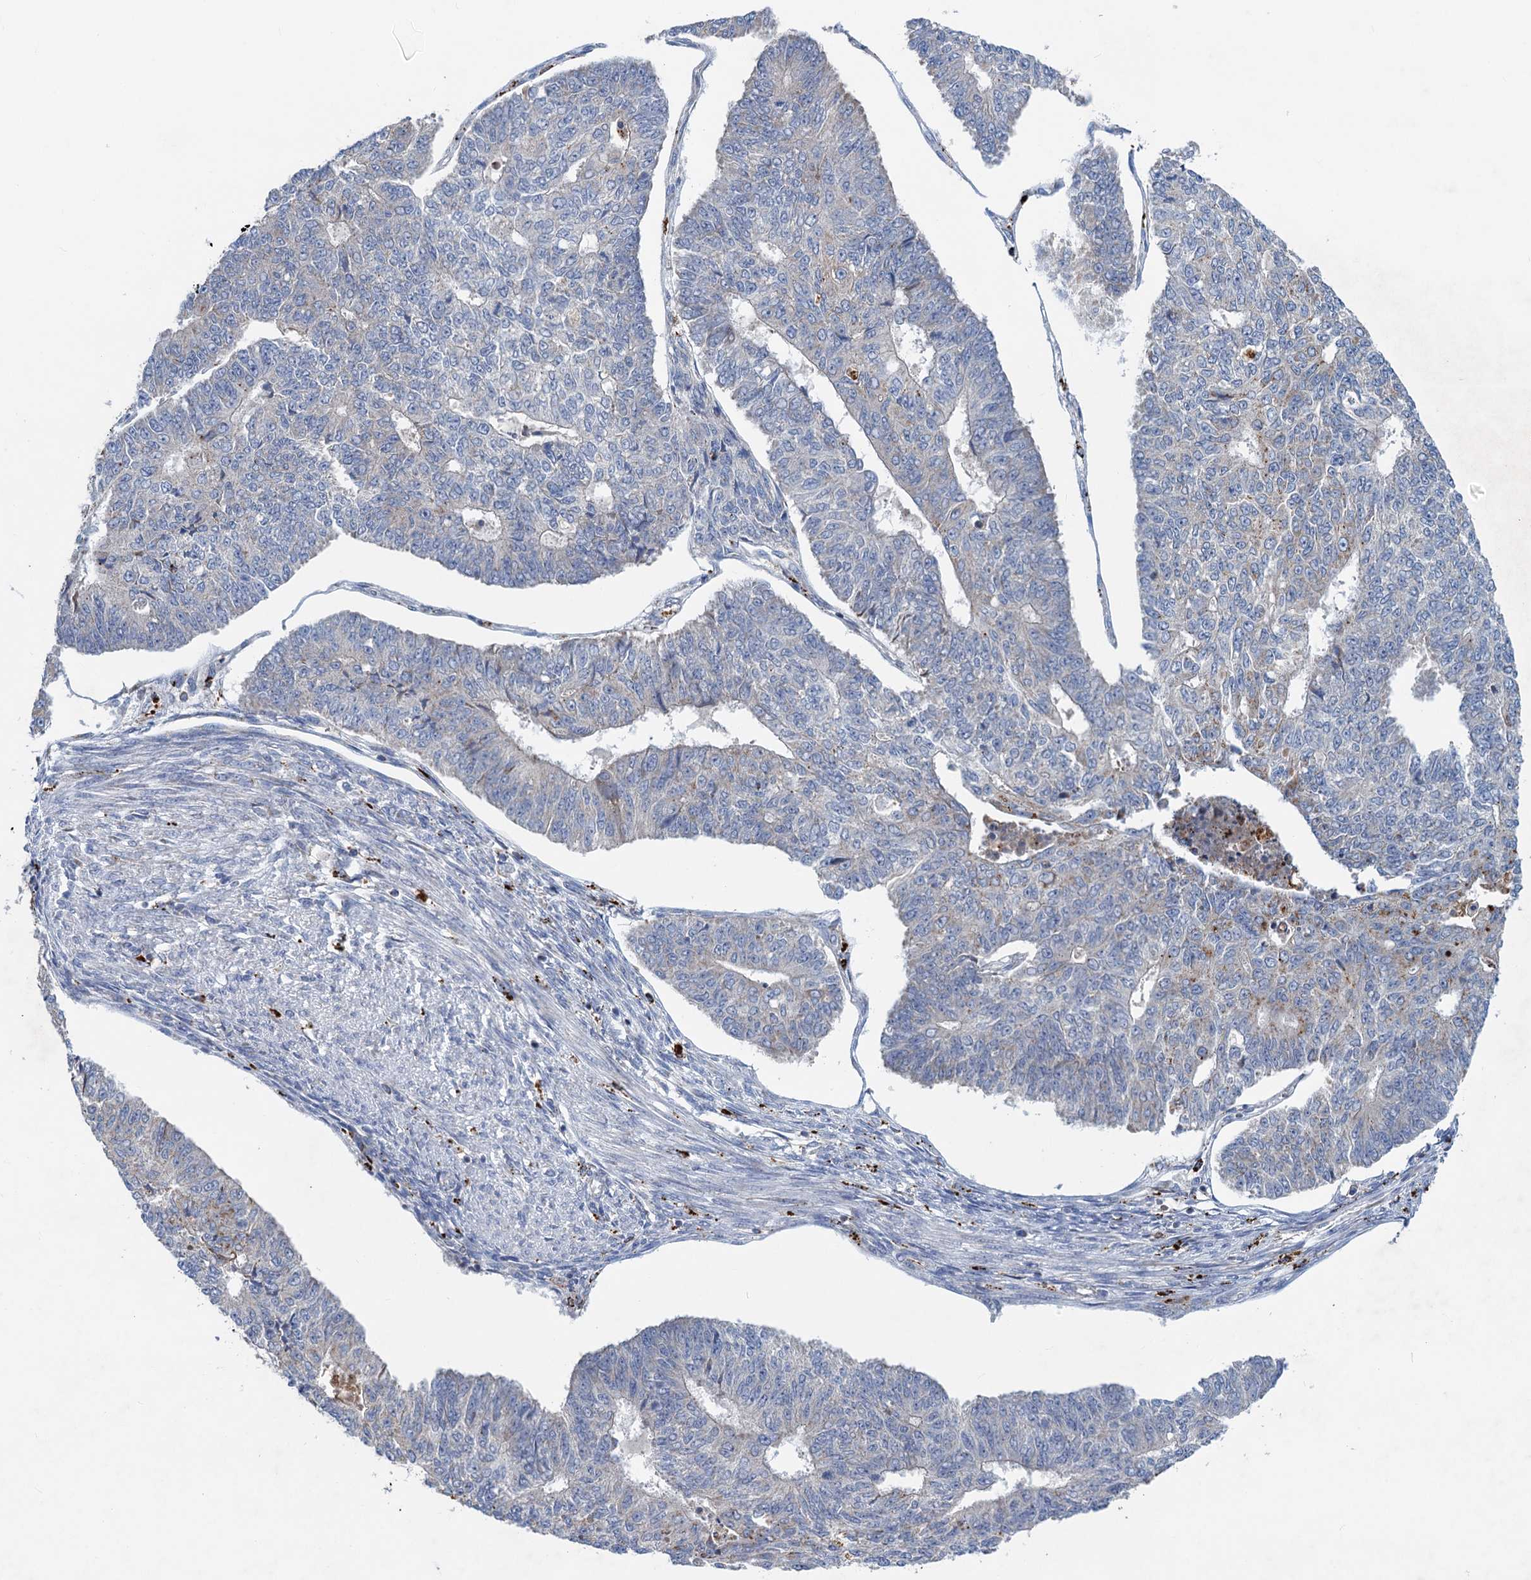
{"staining": {"intensity": "negative", "quantity": "none", "location": "none"}, "tissue": "endometrial cancer", "cell_type": "Tumor cells", "image_type": "cancer", "snomed": [{"axis": "morphology", "description": "Adenocarcinoma, NOS"}, {"axis": "topography", "description": "Endometrium"}], "caption": "Human endometrial cancer stained for a protein using immunohistochemistry displays no expression in tumor cells.", "gene": "ANKS3", "patient": {"sex": "female", "age": 32}}